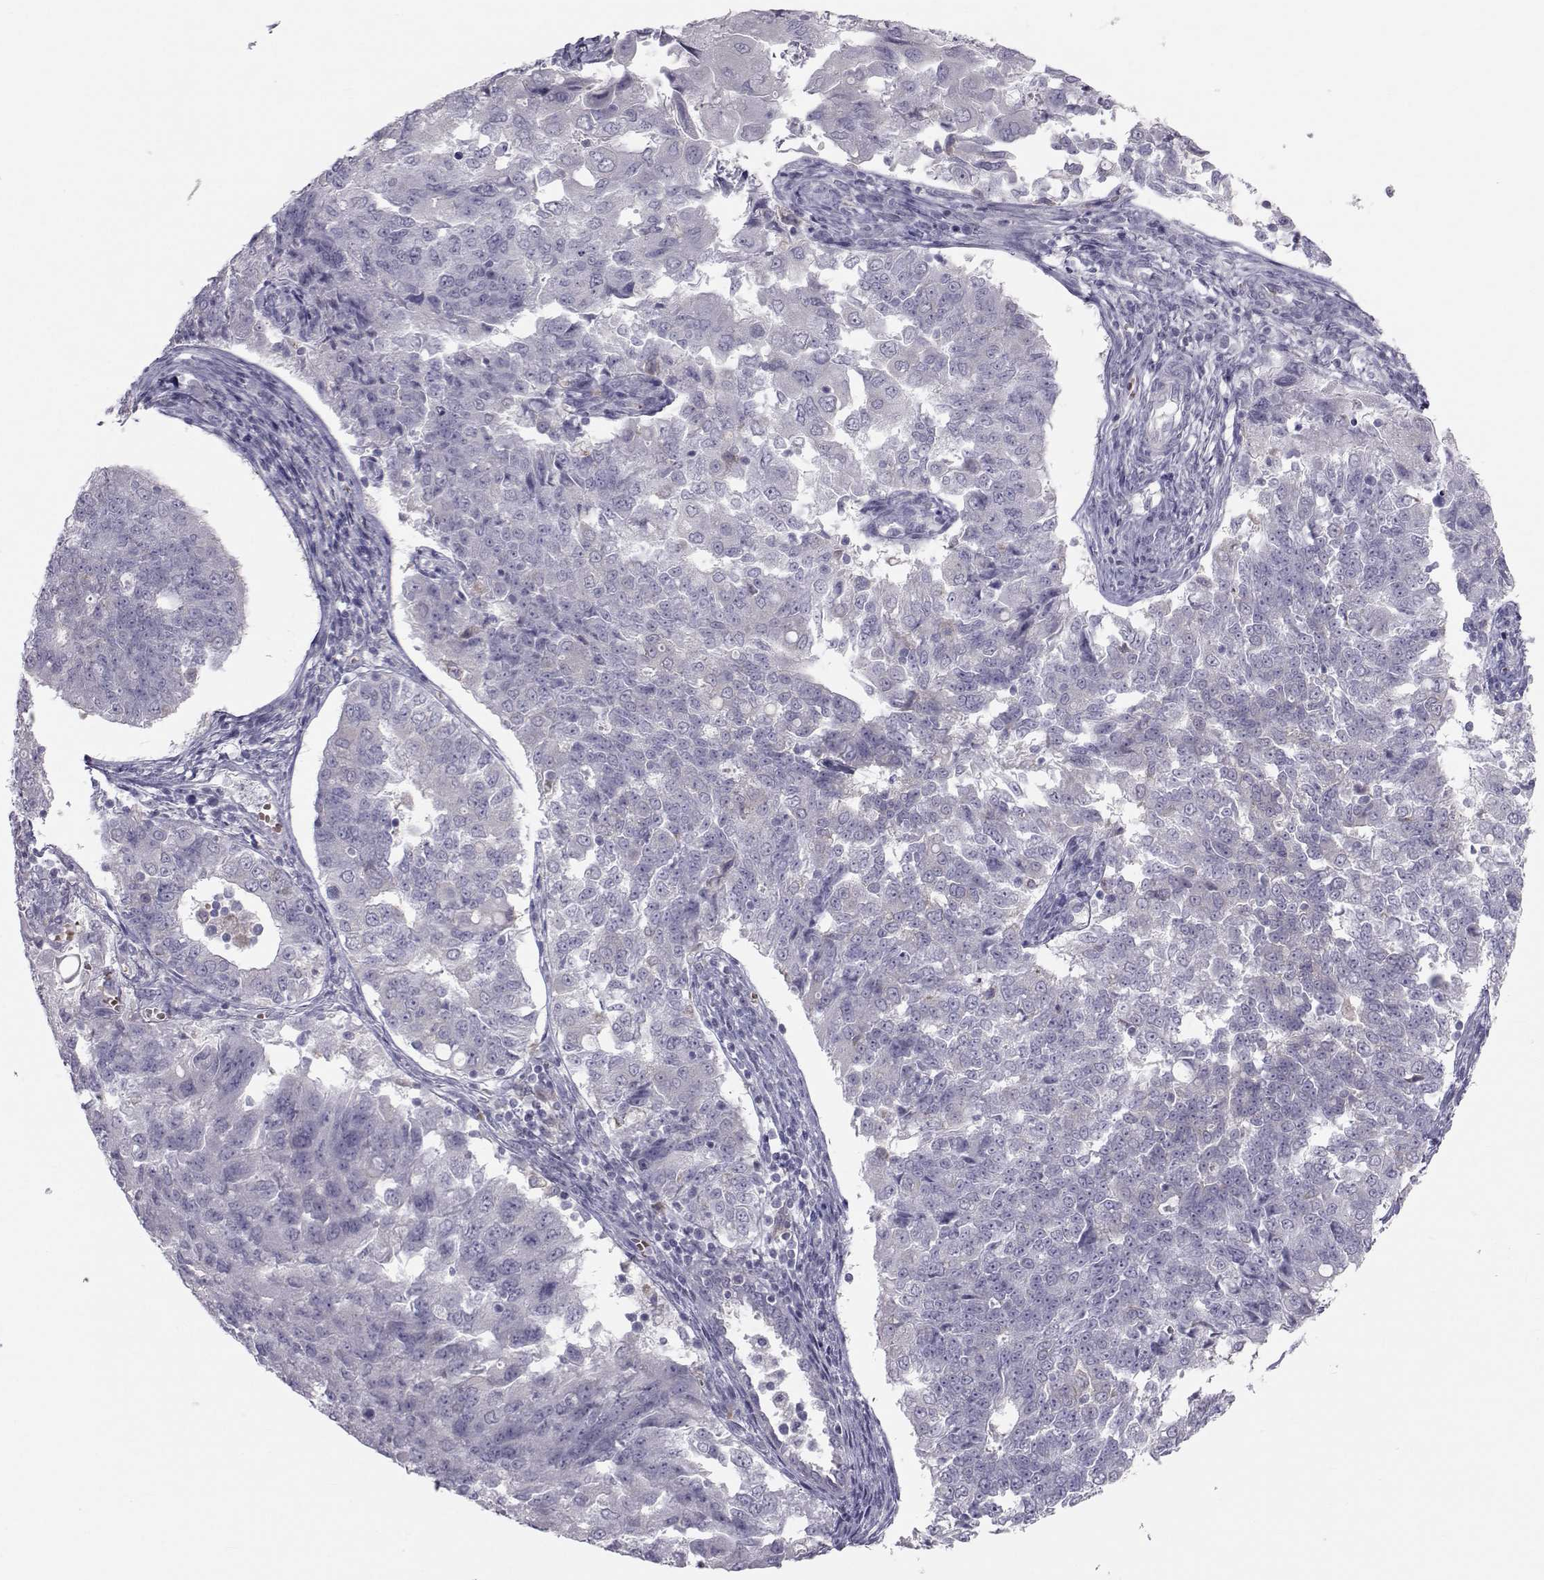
{"staining": {"intensity": "negative", "quantity": "none", "location": "none"}, "tissue": "endometrial cancer", "cell_type": "Tumor cells", "image_type": "cancer", "snomed": [{"axis": "morphology", "description": "Adenocarcinoma, NOS"}, {"axis": "topography", "description": "Endometrium"}], "caption": "DAB immunohistochemical staining of endometrial cancer exhibits no significant staining in tumor cells.", "gene": "GARIN3", "patient": {"sex": "female", "age": 43}}